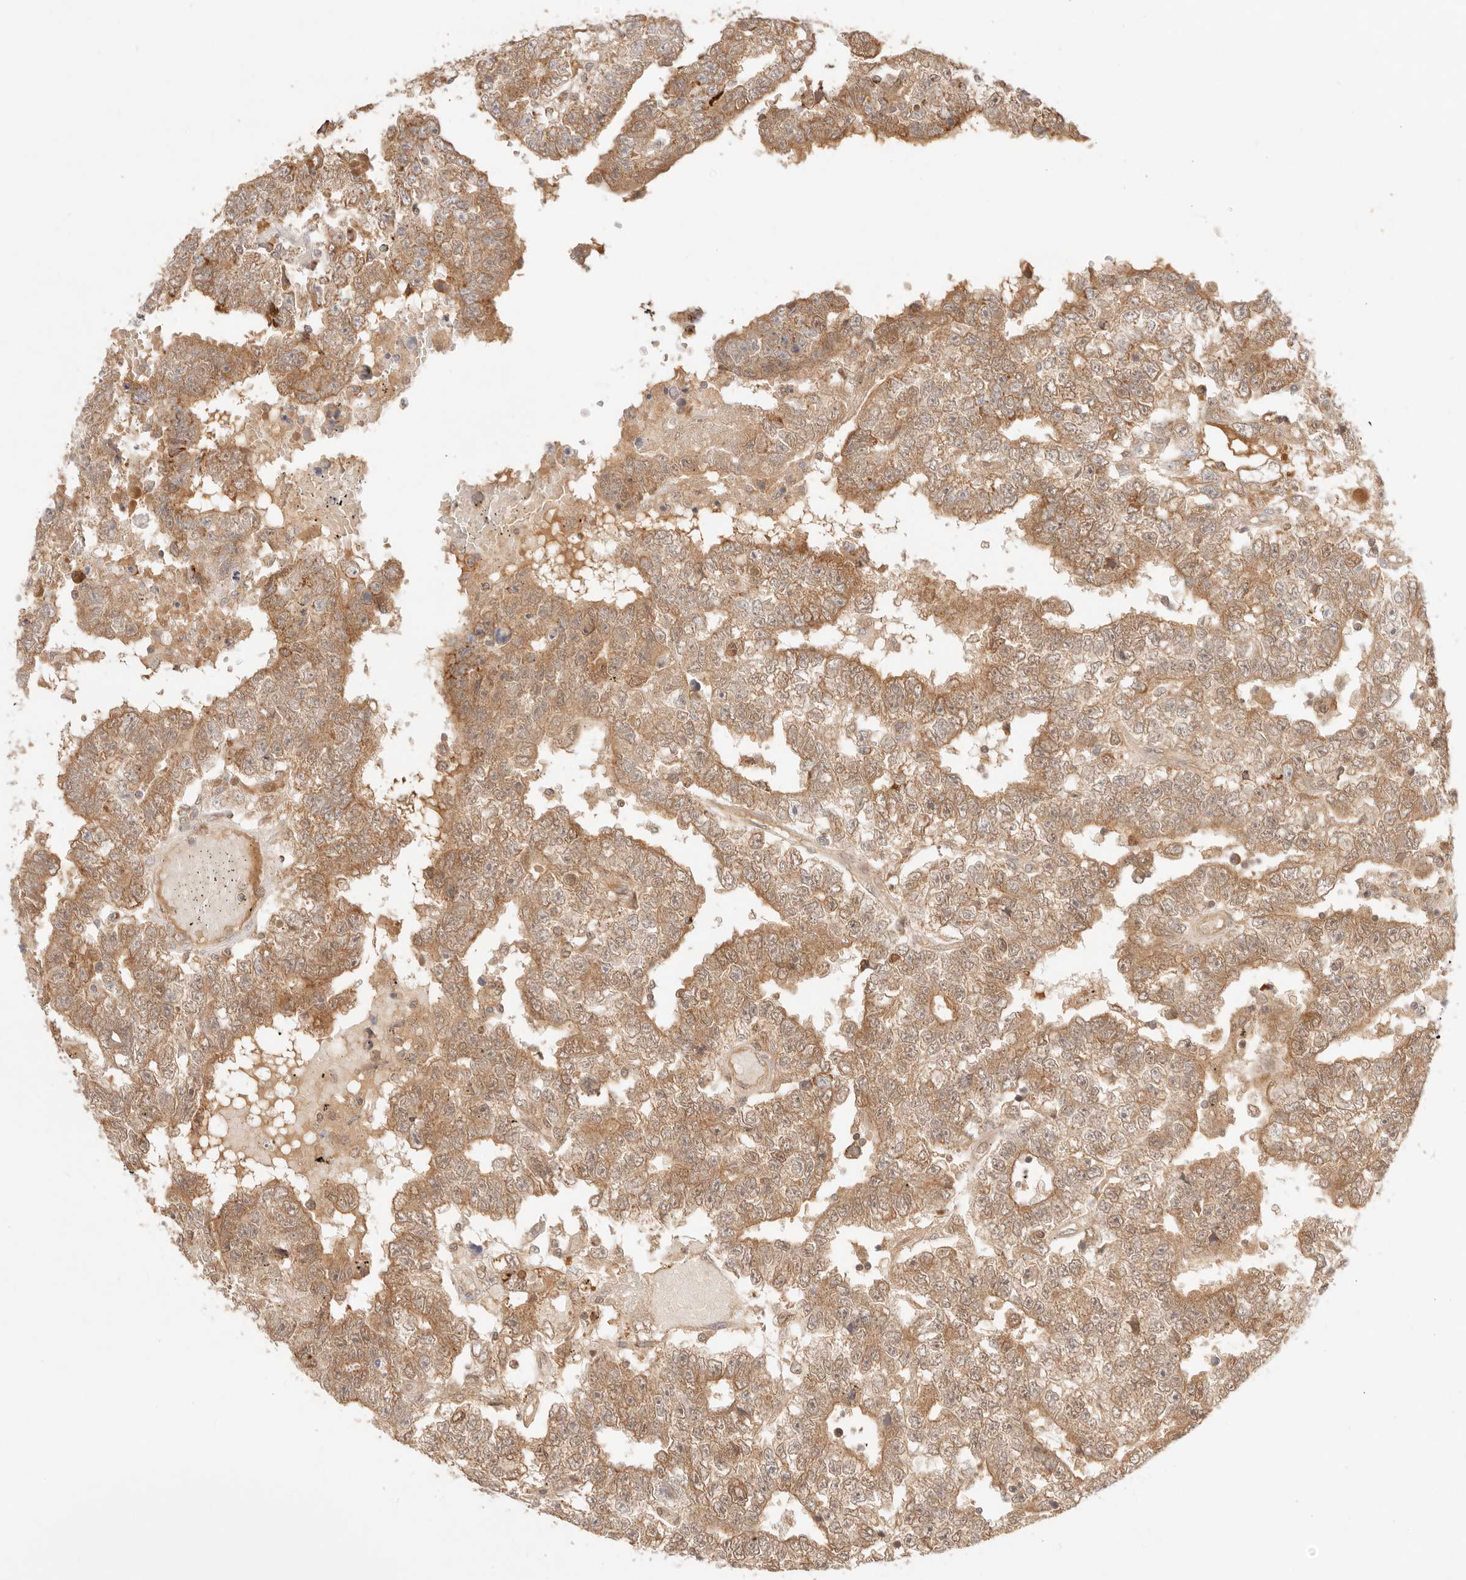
{"staining": {"intensity": "moderate", "quantity": ">75%", "location": "cytoplasmic/membranous"}, "tissue": "testis cancer", "cell_type": "Tumor cells", "image_type": "cancer", "snomed": [{"axis": "morphology", "description": "Carcinoma, Embryonal, NOS"}, {"axis": "topography", "description": "Testis"}], "caption": "Embryonal carcinoma (testis) stained for a protein (brown) exhibits moderate cytoplasmic/membranous positive staining in about >75% of tumor cells.", "gene": "COA6", "patient": {"sex": "male", "age": 25}}